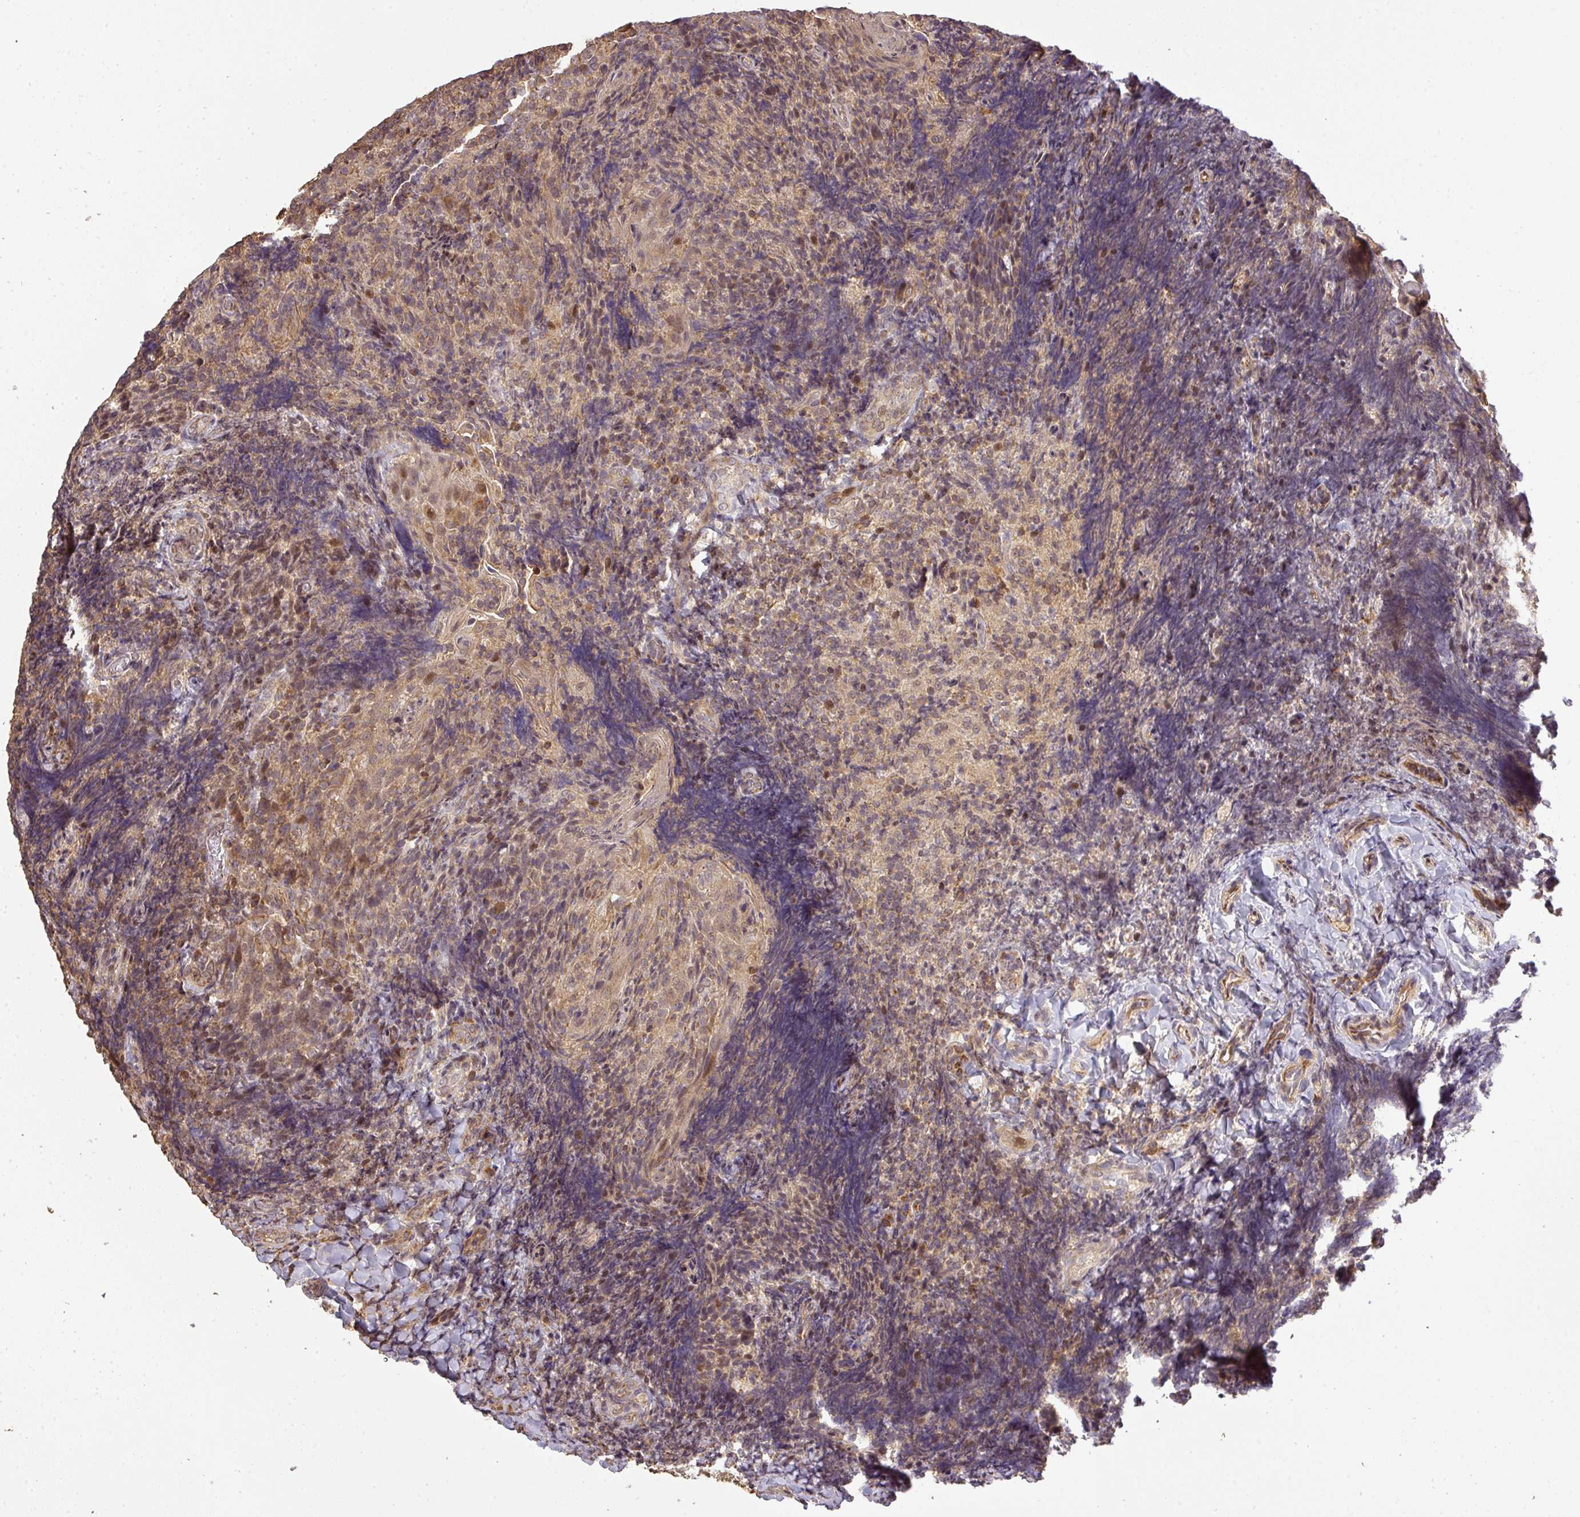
{"staining": {"intensity": "moderate", "quantity": "<25%", "location": "cytoplasmic/membranous,nuclear"}, "tissue": "tonsil", "cell_type": "Germinal center cells", "image_type": "normal", "snomed": [{"axis": "morphology", "description": "Normal tissue, NOS"}, {"axis": "topography", "description": "Tonsil"}], "caption": "Immunohistochemistry (IHC) micrograph of benign tonsil stained for a protein (brown), which demonstrates low levels of moderate cytoplasmic/membranous,nuclear expression in about <25% of germinal center cells.", "gene": "FAIM", "patient": {"sex": "female", "age": 10}}